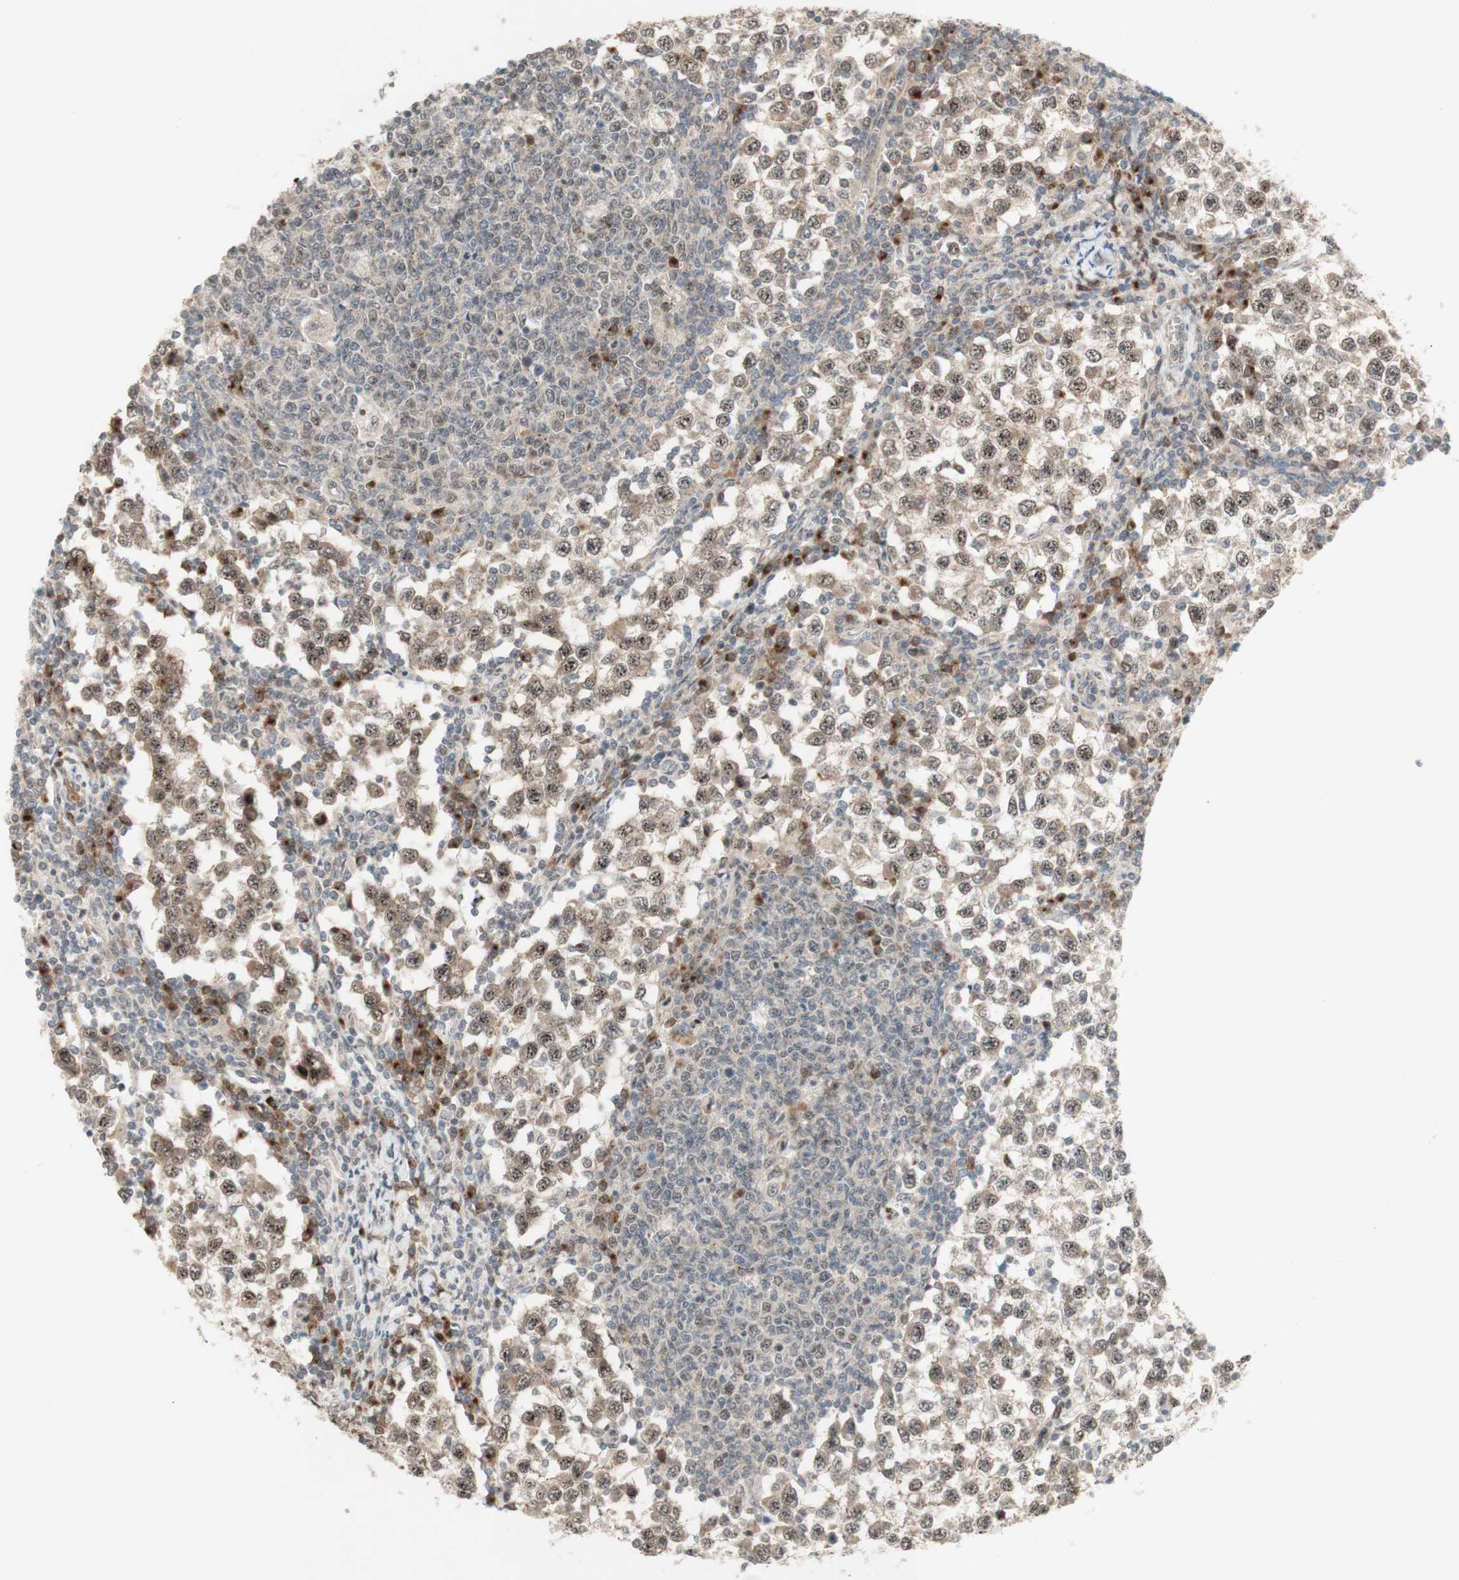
{"staining": {"intensity": "moderate", "quantity": "25%-75%", "location": "cytoplasmic/membranous,nuclear"}, "tissue": "testis cancer", "cell_type": "Tumor cells", "image_type": "cancer", "snomed": [{"axis": "morphology", "description": "Seminoma, NOS"}, {"axis": "topography", "description": "Testis"}], "caption": "Testis cancer was stained to show a protein in brown. There is medium levels of moderate cytoplasmic/membranous and nuclear expression in about 25%-75% of tumor cells.", "gene": "CYLD", "patient": {"sex": "male", "age": 65}}